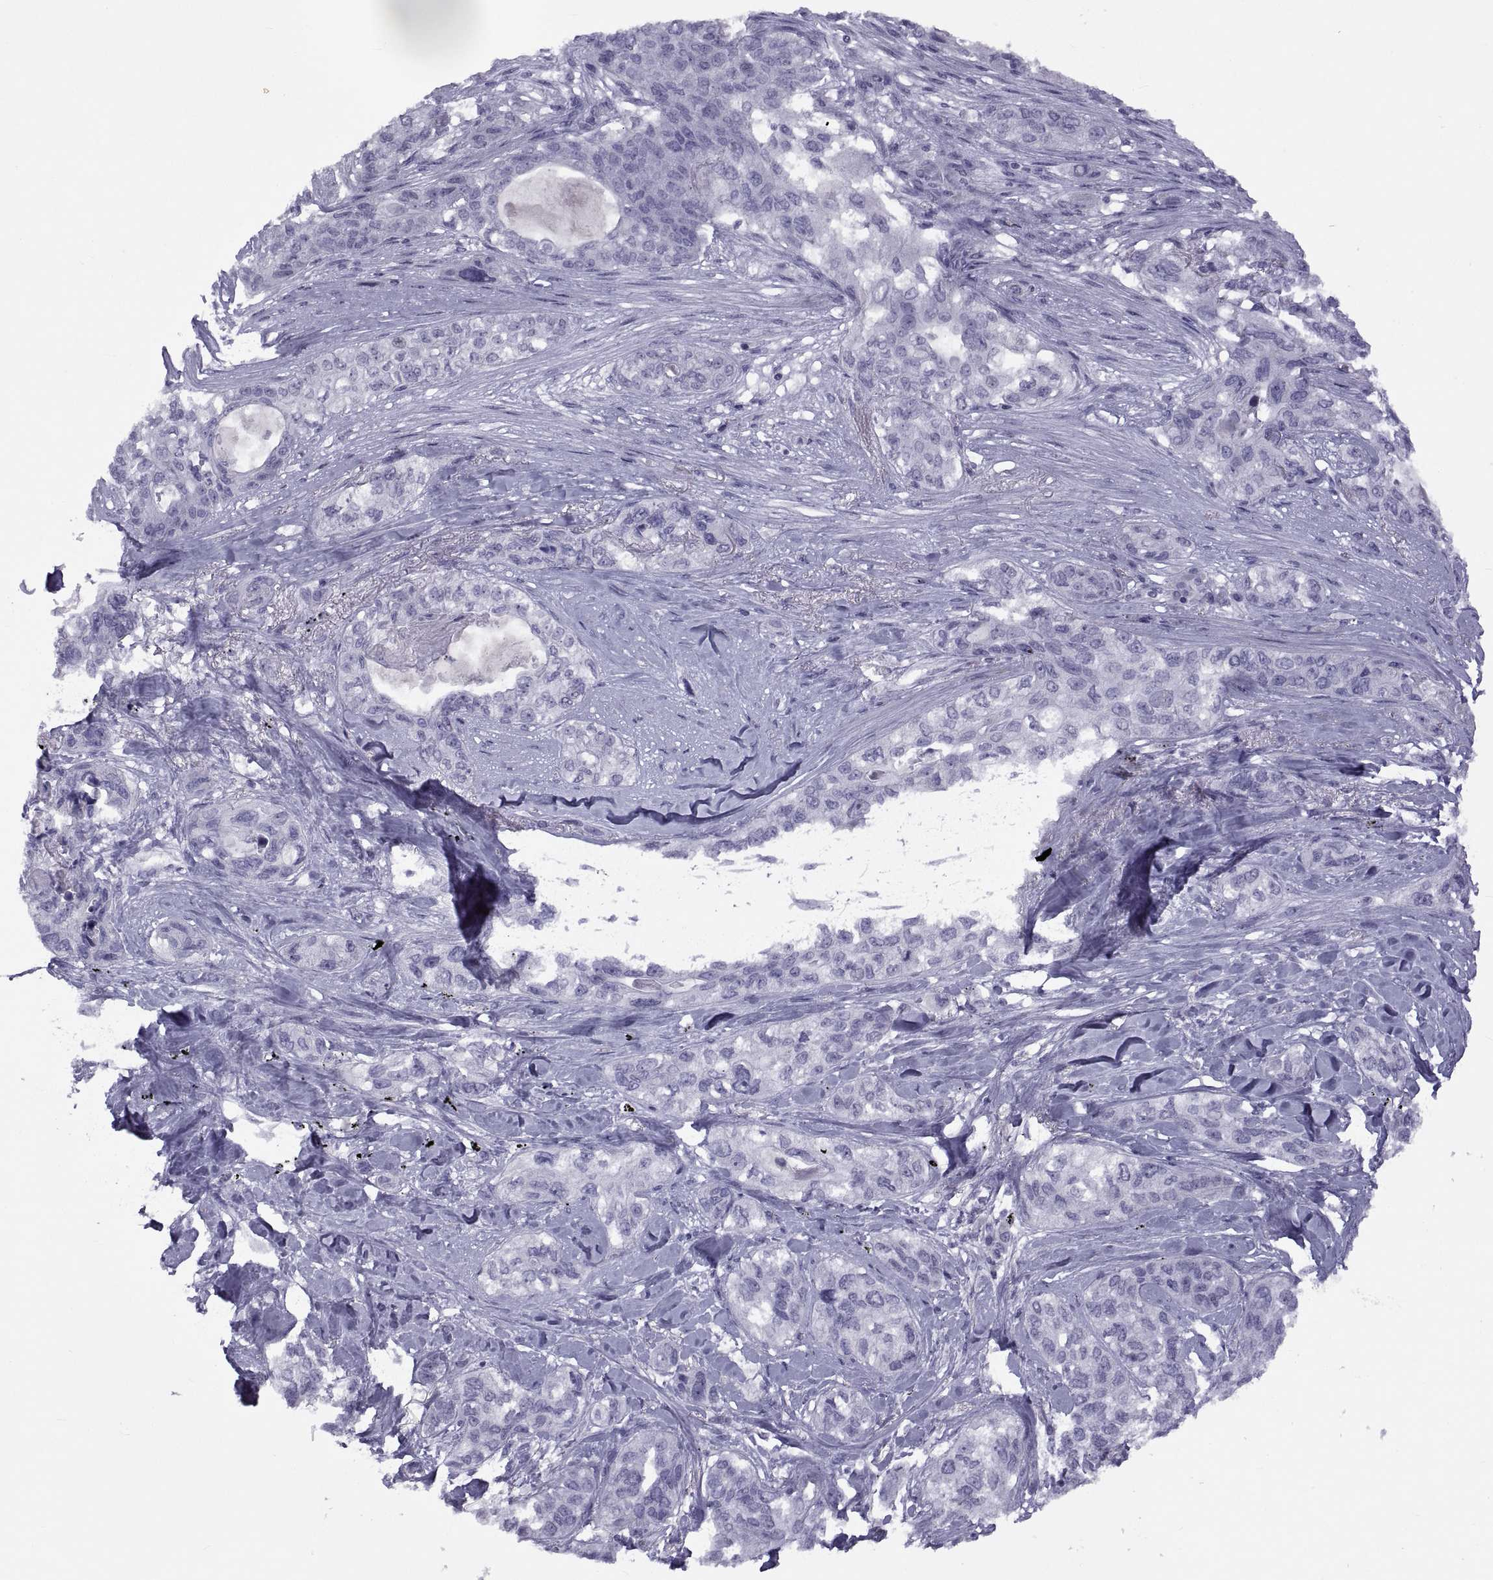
{"staining": {"intensity": "negative", "quantity": "none", "location": "none"}, "tissue": "lung cancer", "cell_type": "Tumor cells", "image_type": "cancer", "snomed": [{"axis": "morphology", "description": "Squamous cell carcinoma, NOS"}, {"axis": "topography", "description": "Lung"}], "caption": "Lung squamous cell carcinoma was stained to show a protein in brown. There is no significant expression in tumor cells.", "gene": "TMEM158", "patient": {"sex": "female", "age": 70}}